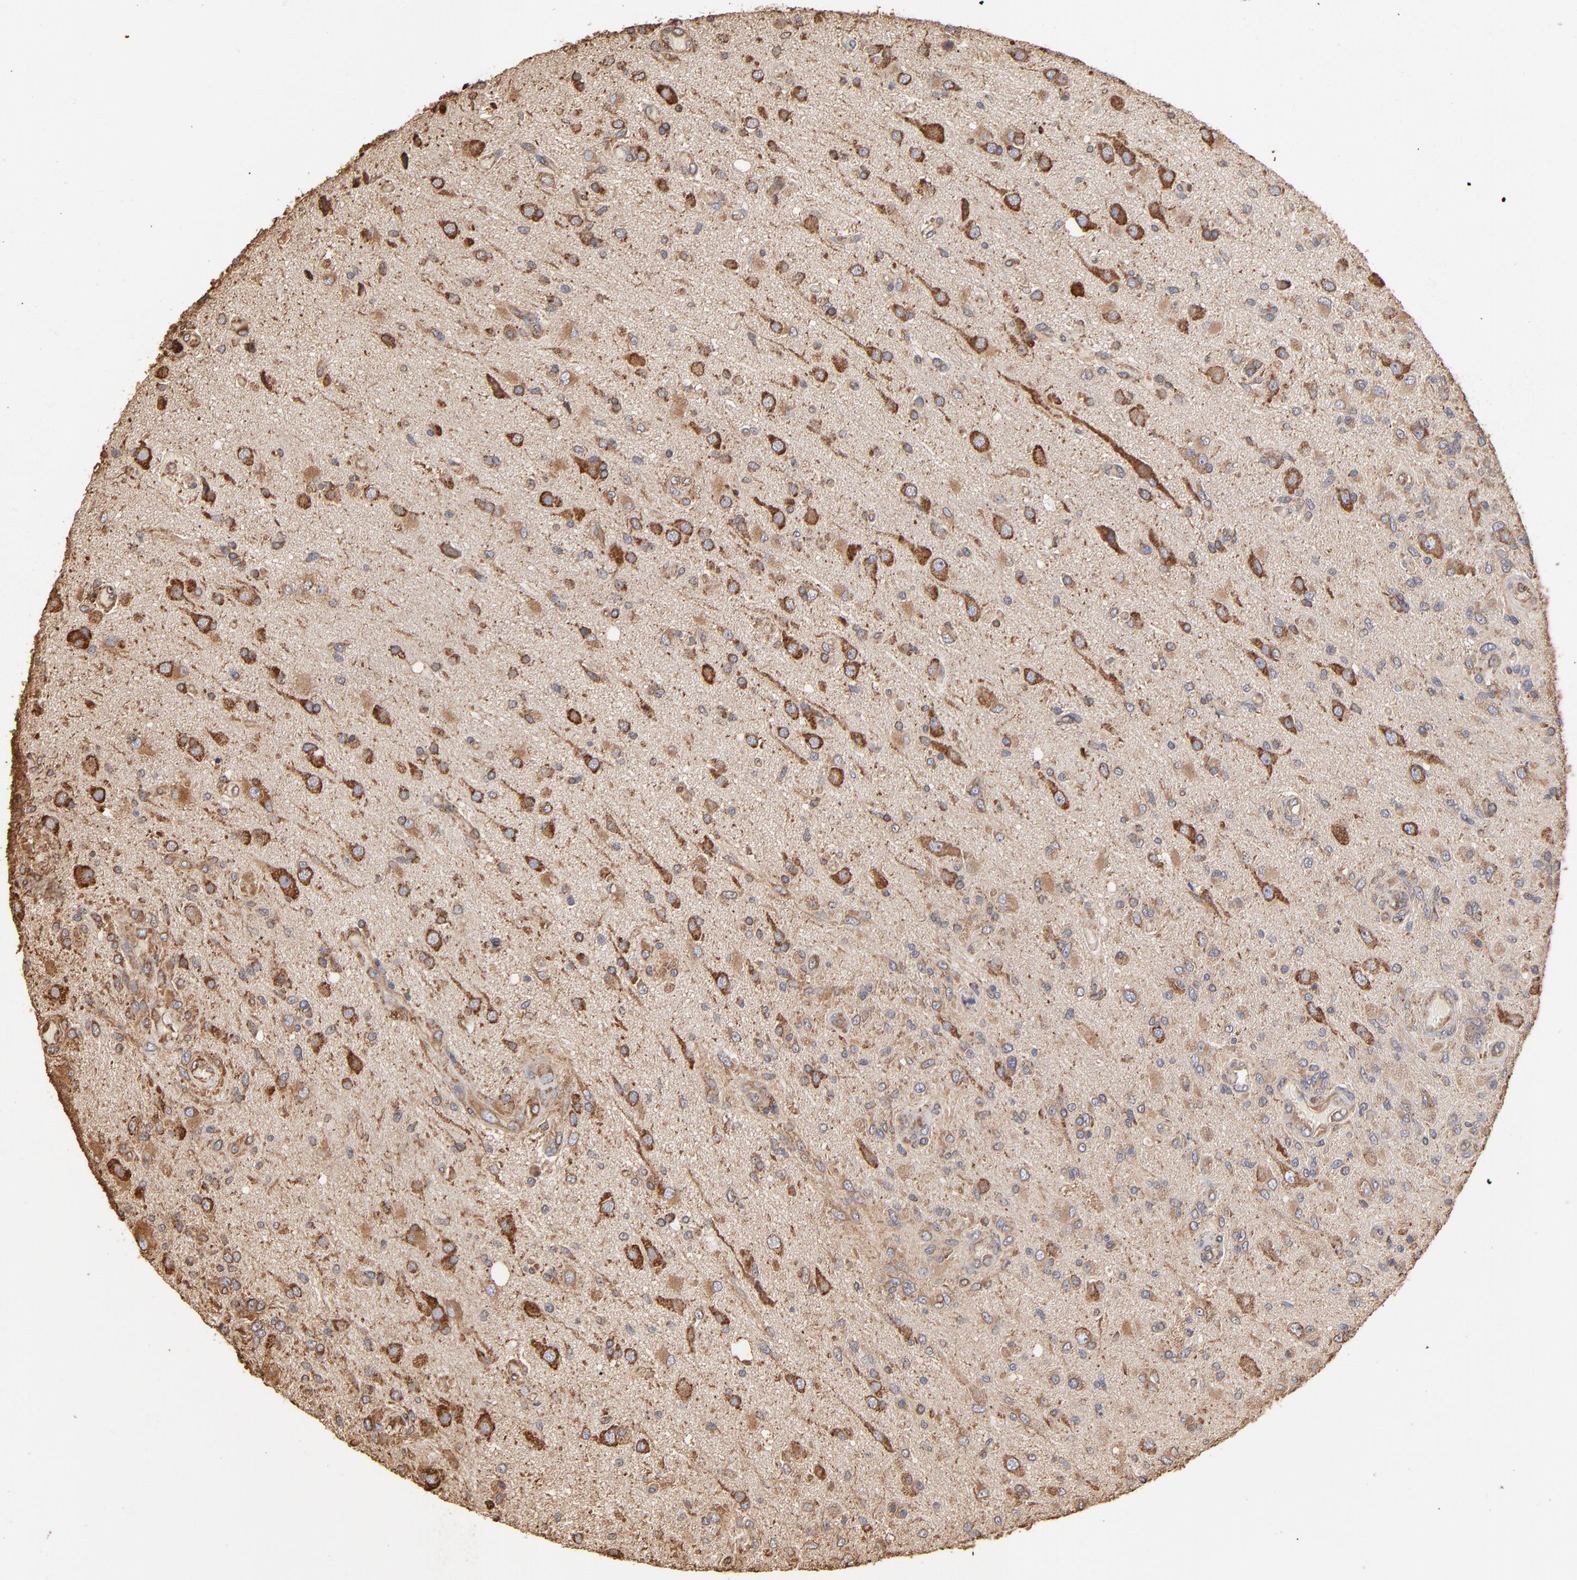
{"staining": {"intensity": "moderate", "quantity": ">75%", "location": "cytoplasmic/membranous"}, "tissue": "glioma", "cell_type": "Tumor cells", "image_type": "cancer", "snomed": [{"axis": "morphology", "description": "Normal tissue, NOS"}, {"axis": "morphology", "description": "Glioma, malignant, High grade"}, {"axis": "topography", "description": "Cerebral cortex"}], "caption": "DAB immunohistochemical staining of glioma displays moderate cytoplasmic/membranous protein expression in about >75% of tumor cells. (Stains: DAB (3,3'-diaminobenzidine) in brown, nuclei in blue, Microscopy: brightfield microscopy at high magnification).", "gene": "PDIA3", "patient": {"sex": "male", "age": 77}}